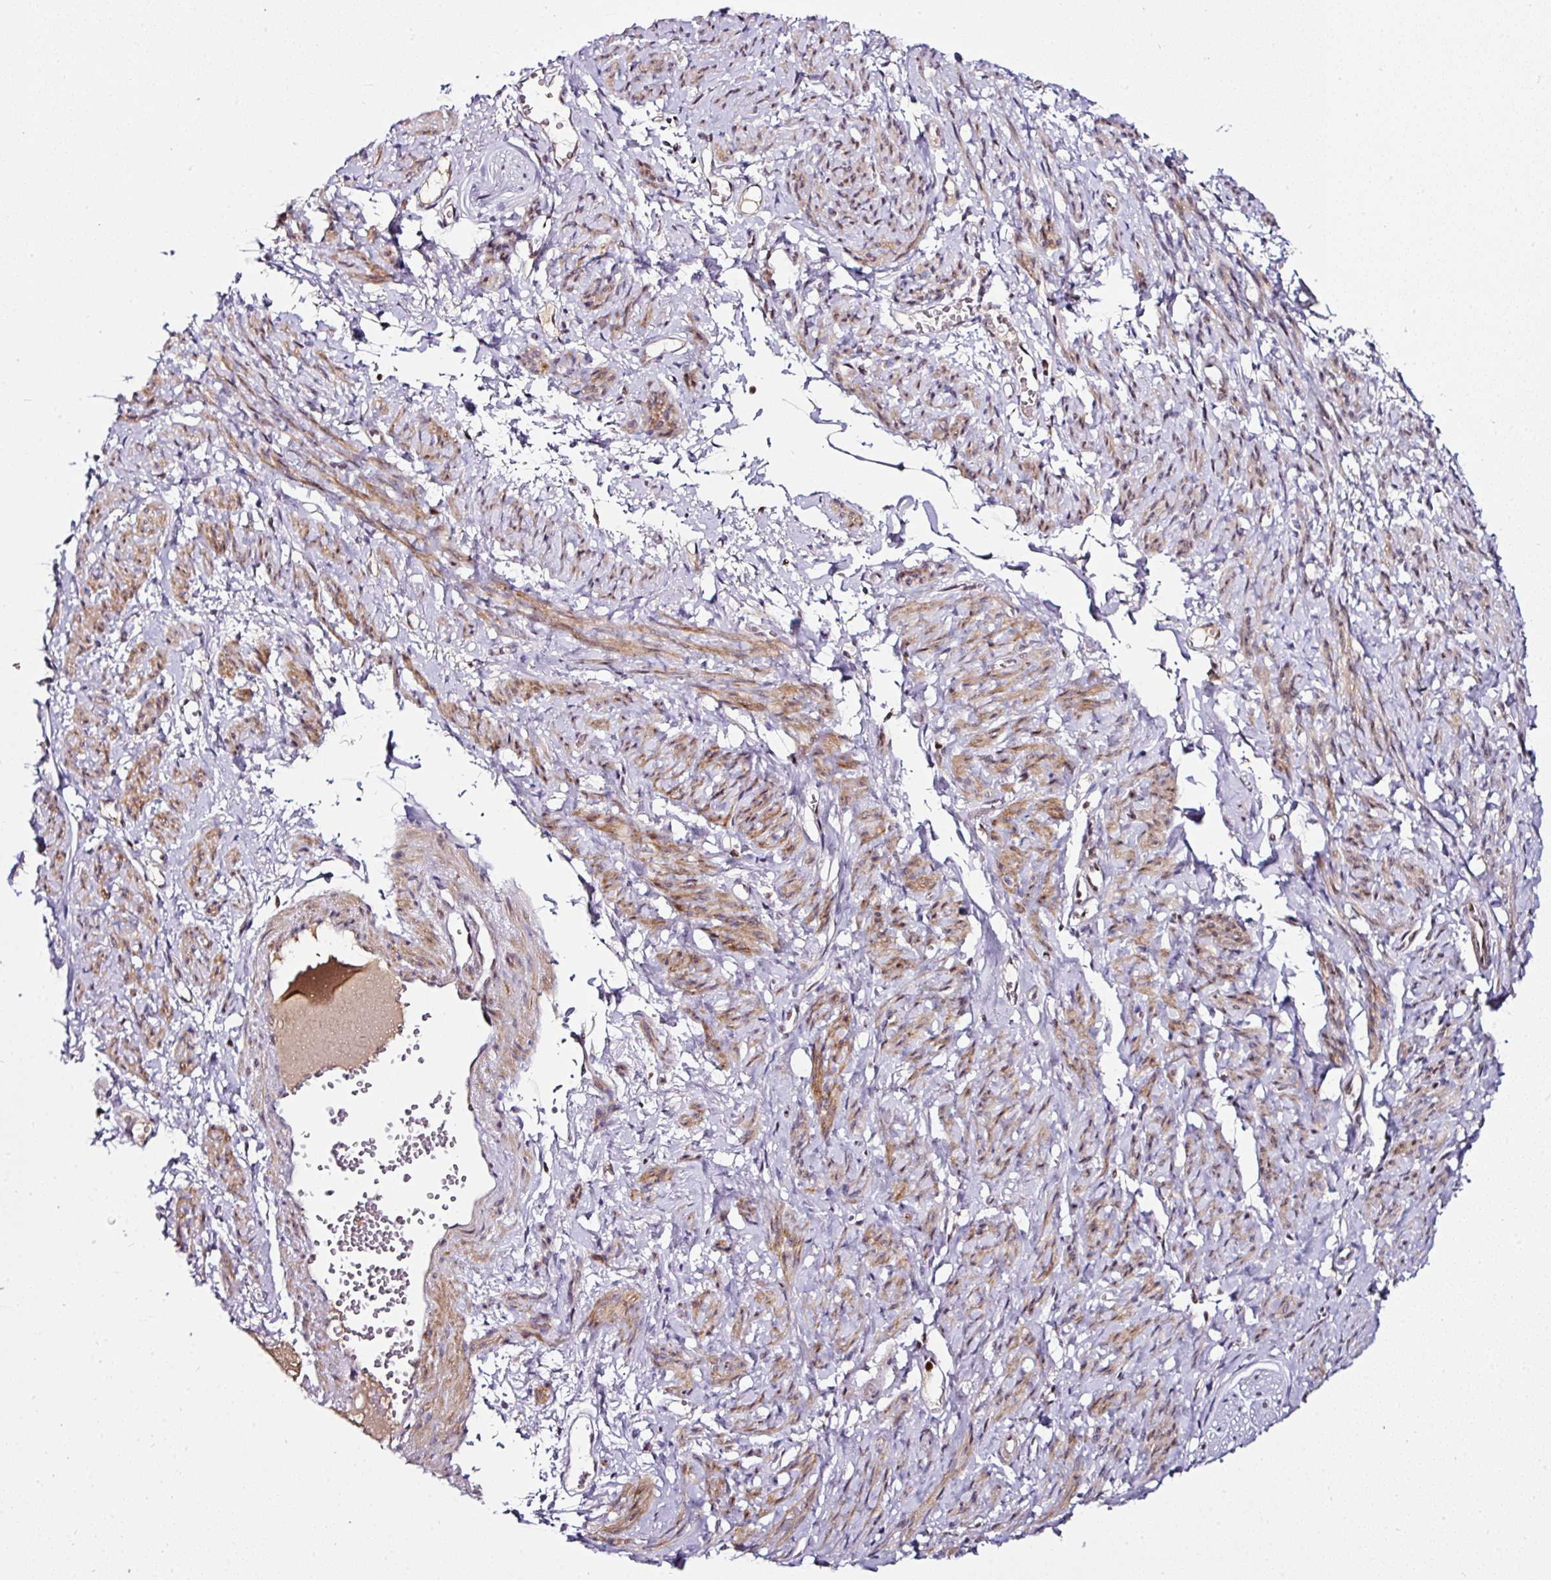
{"staining": {"intensity": "moderate", "quantity": "25%-75%", "location": "cytoplasmic/membranous,nuclear"}, "tissue": "smooth muscle", "cell_type": "Smooth muscle cells", "image_type": "normal", "snomed": [{"axis": "morphology", "description": "Normal tissue, NOS"}, {"axis": "topography", "description": "Smooth muscle"}], "caption": "Immunohistochemistry (IHC) micrograph of benign human smooth muscle stained for a protein (brown), which exhibits medium levels of moderate cytoplasmic/membranous,nuclear expression in about 25%-75% of smooth muscle cells.", "gene": "KLF16", "patient": {"sex": "female", "age": 65}}